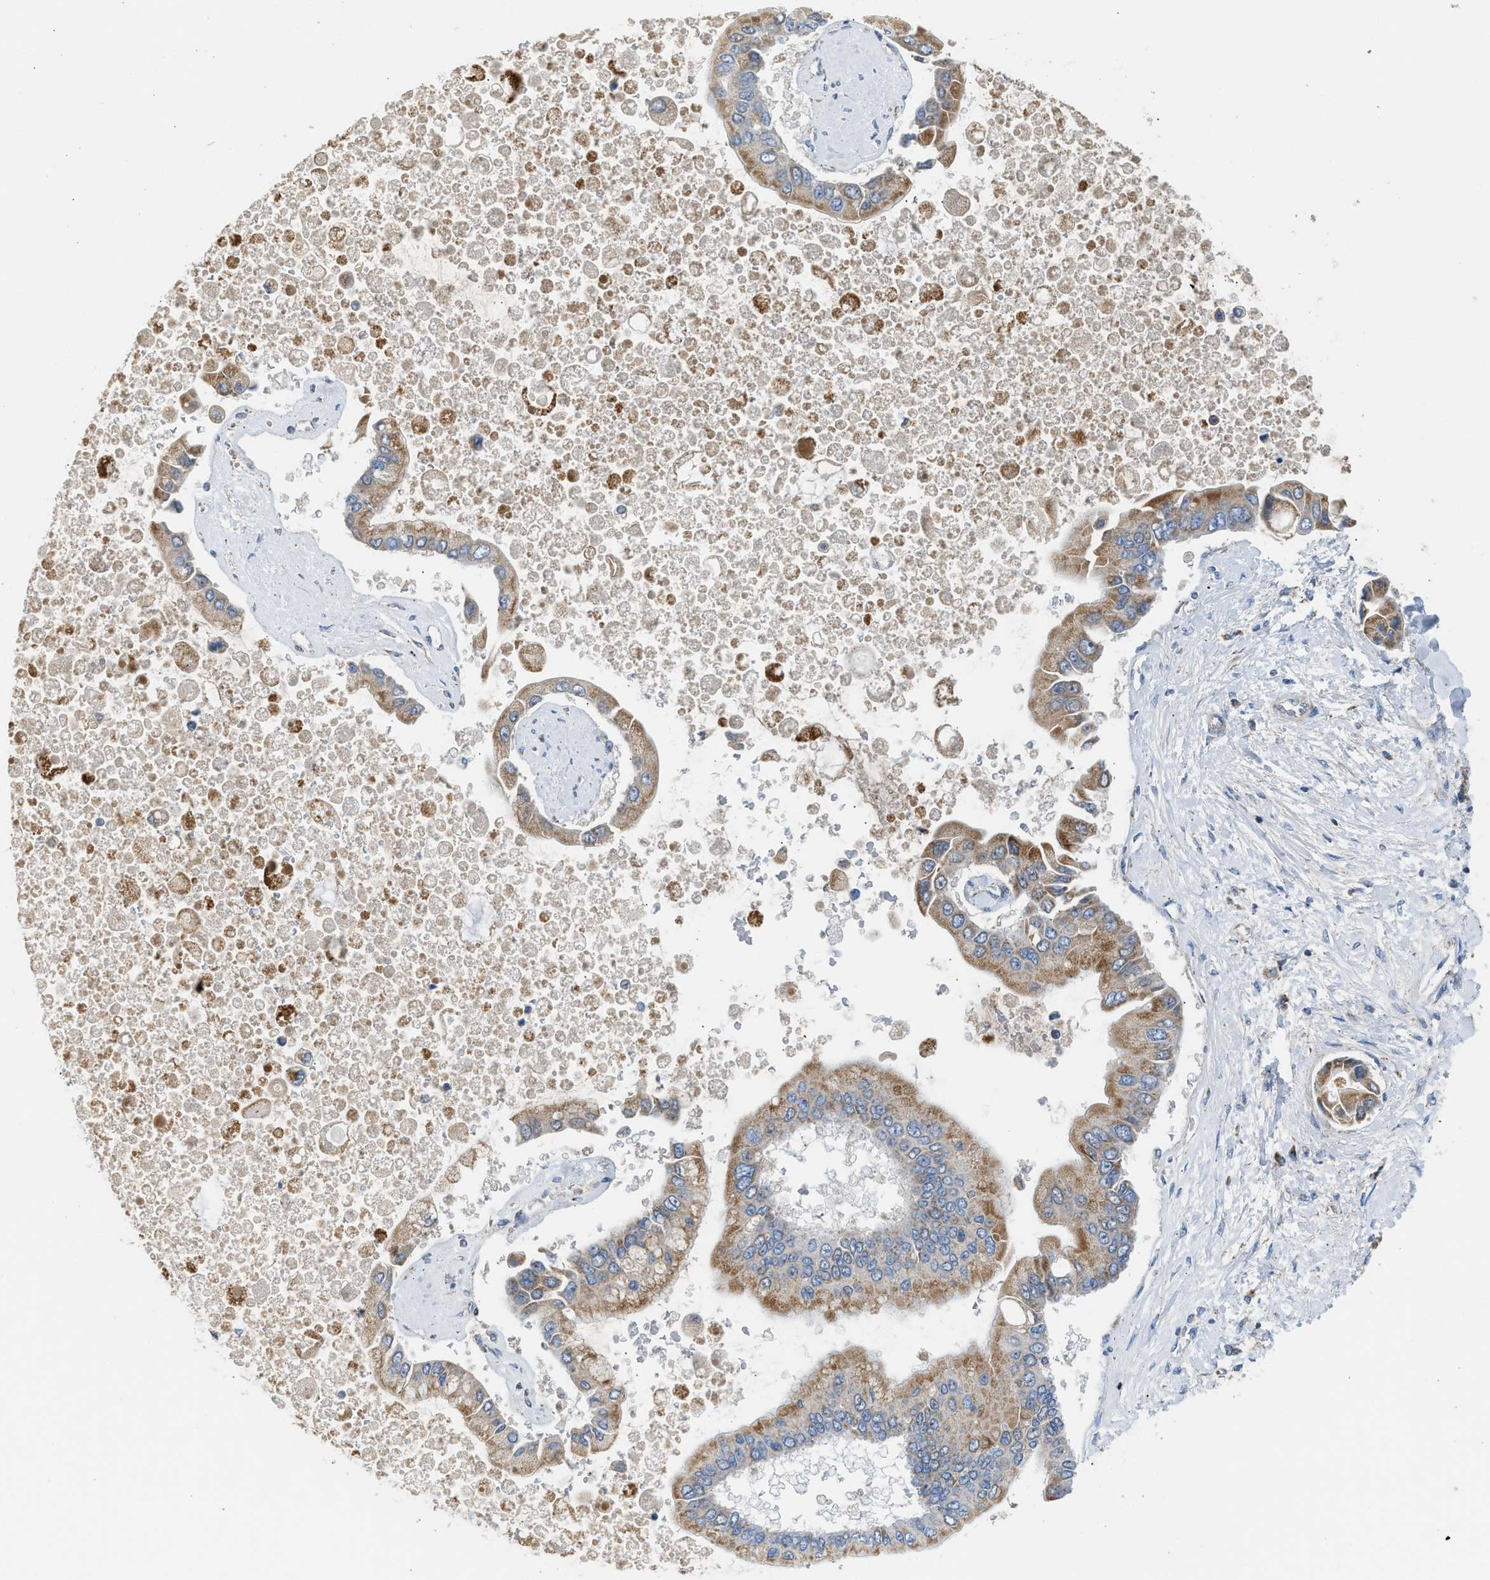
{"staining": {"intensity": "moderate", "quantity": ">75%", "location": "cytoplasmic/membranous"}, "tissue": "liver cancer", "cell_type": "Tumor cells", "image_type": "cancer", "snomed": [{"axis": "morphology", "description": "Cholangiocarcinoma"}, {"axis": "topography", "description": "Liver"}], "caption": "An immunohistochemistry (IHC) histopathology image of tumor tissue is shown. Protein staining in brown shows moderate cytoplasmic/membranous positivity in cholangiocarcinoma (liver) within tumor cells.", "gene": "GOT2", "patient": {"sex": "male", "age": 50}}